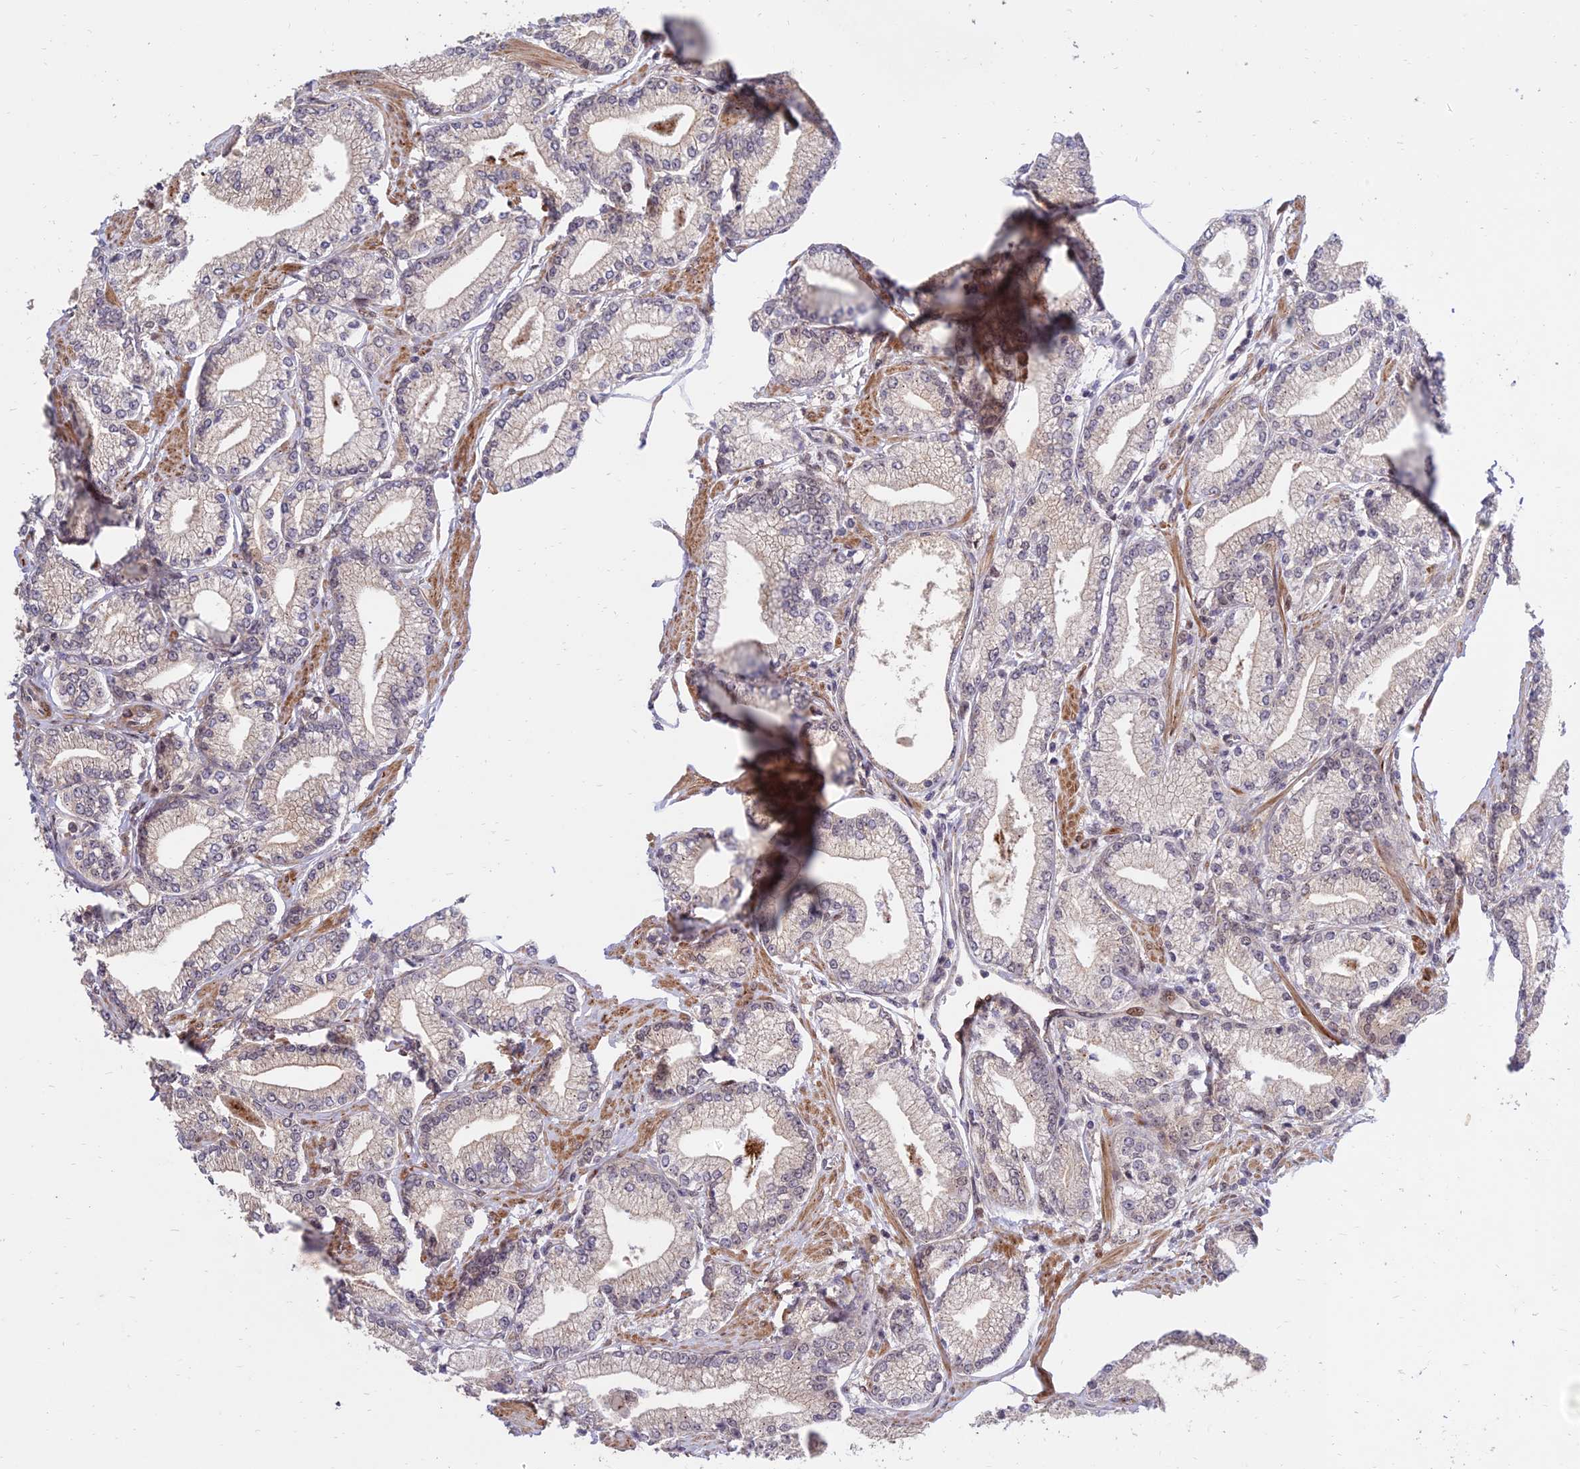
{"staining": {"intensity": "weak", "quantity": "<25%", "location": "nuclear"}, "tissue": "prostate cancer", "cell_type": "Tumor cells", "image_type": "cancer", "snomed": [{"axis": "morphology", "description": "Adenocarcinoma, High grade"}, {"axis": "topography", "description": "Prostate"}], "caption": "Immunohistochemistry image of neoplastic tissue: prostate high-grade adenocarcinoma stained with DAB exhibits no significant protein expression in tumor cells.", "gene": "ZNF85", "patient": {"sex": "male", "age": 67}}